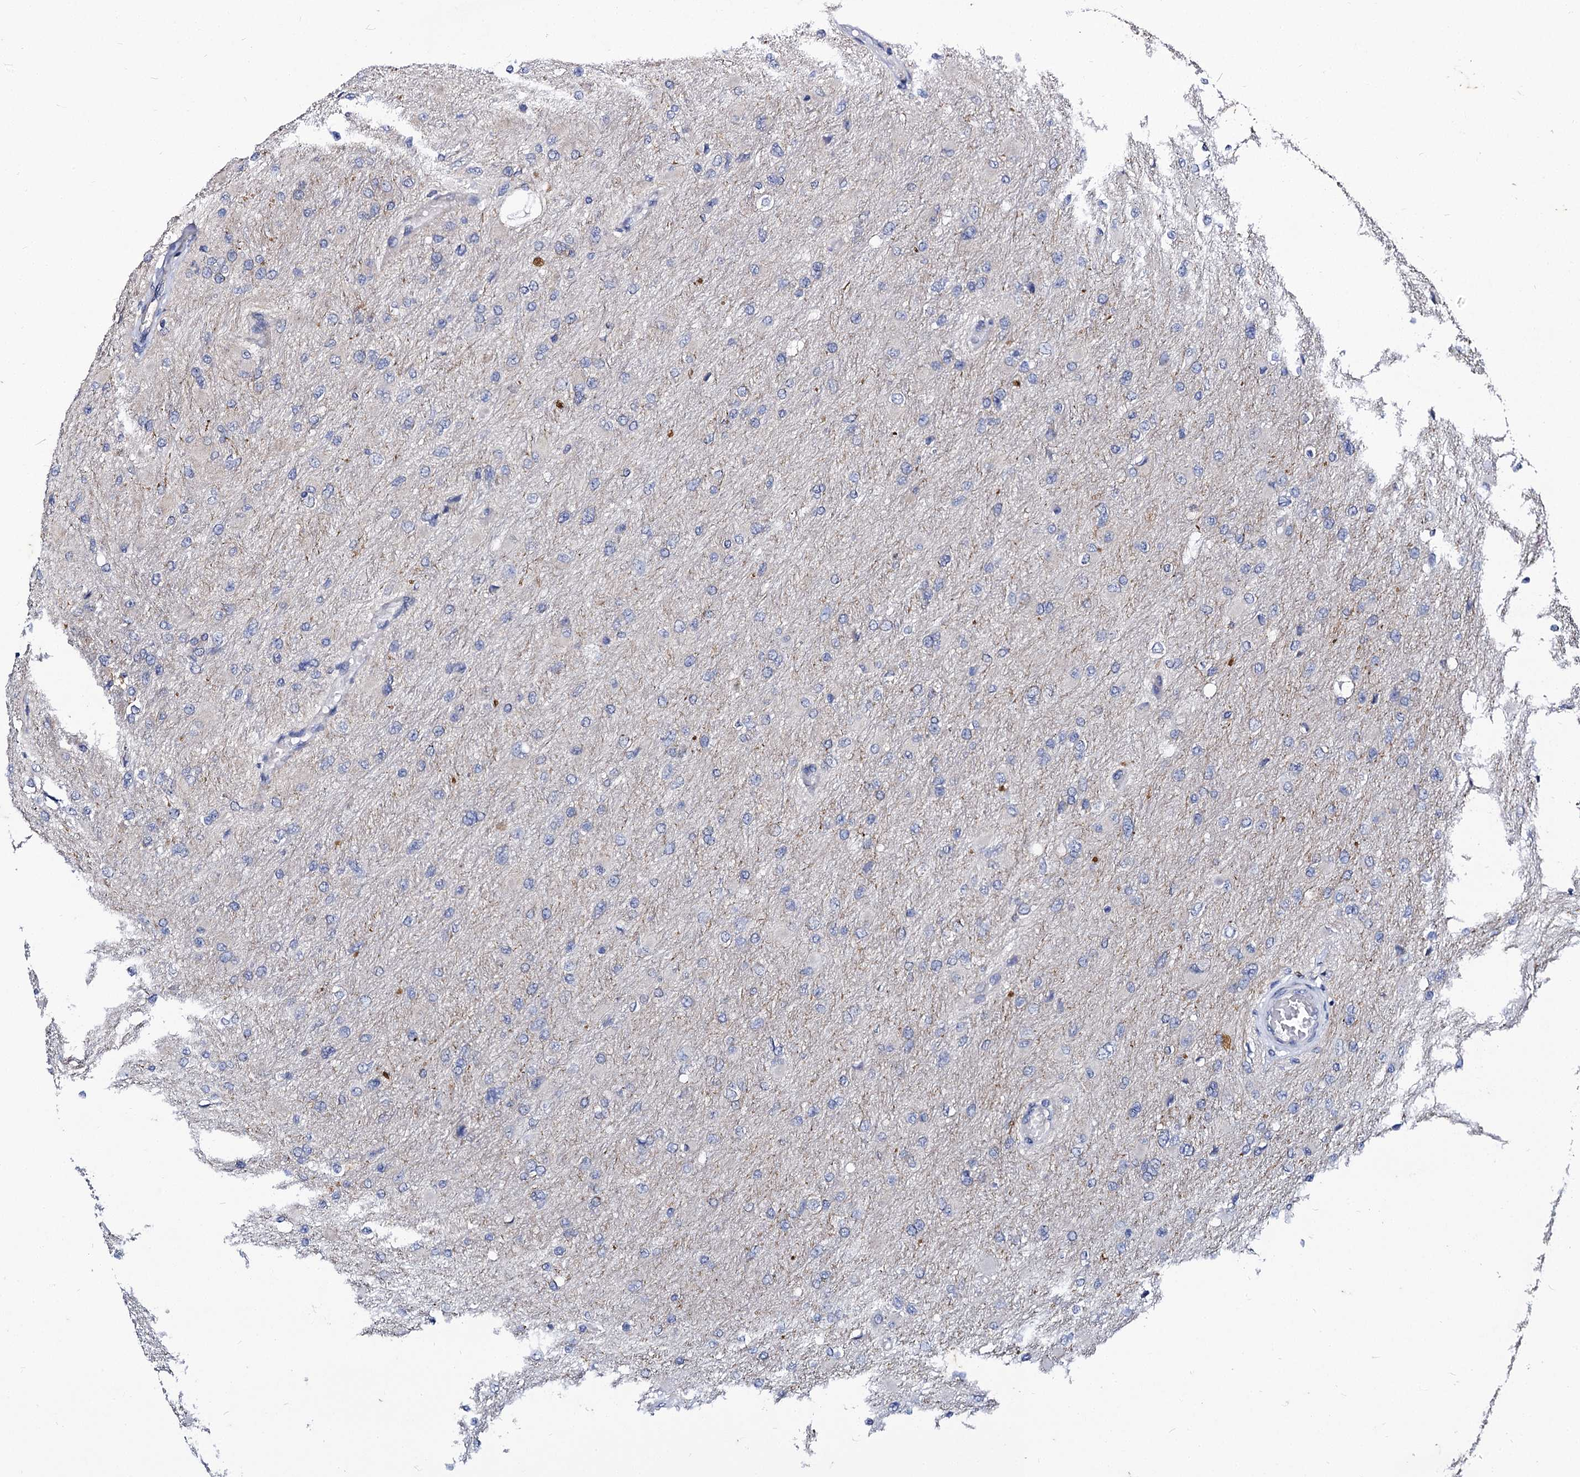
{"staining": {"intensity": "negative", "quantity": "none", "location": "none"}, "tissue": "glioma", "cell_type": "Tumor cells", "image_type": "cancer", "snomed": [{"axis": "morphology", "description": "Glioma, malignant, High grade"}, {"axis": "topography", "description": "Cerebral cortex"}], "caption": "High power microscopy image of an immunohistochemistry histopathology image of glioma, revealing no significant staining in tumor cells.", "gene": "PANX2", "patient": {"sex": "female", "age": 36}}